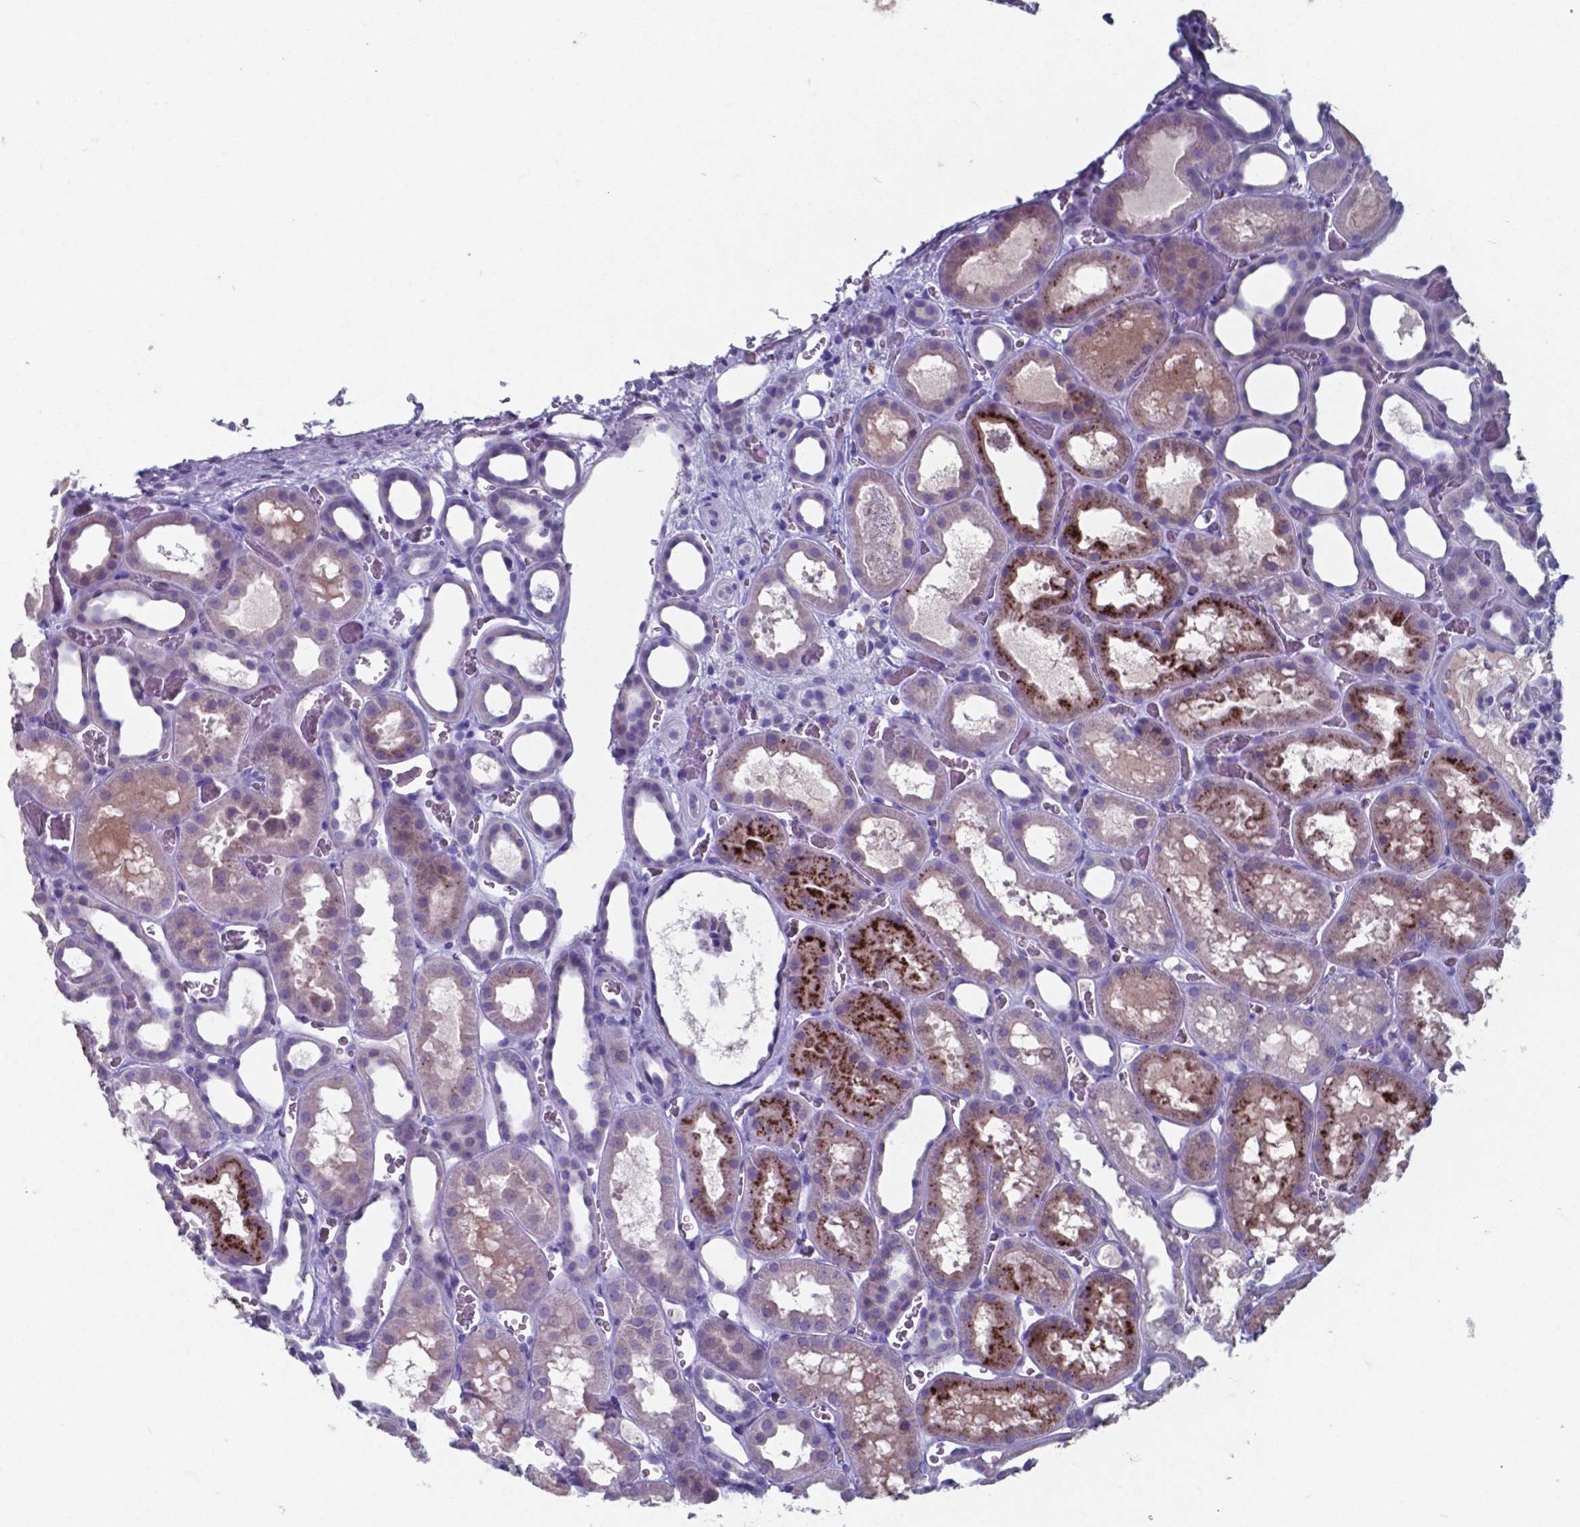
{"staining": {"intensity": "negative", "quantity": "none", "location": "none"}, "tissue": "kidney", "cell_type": "Cells in glomeruli", "image_type": "normal", "snomed": [{"axis": "morphology", "description": "Normal tissue, NOS"}, {"axis": "topography", "description": "Kidney"}], "caption": "This photomicrograph is of unremarkable kidney stained with IHC to label a protein in brown with the nuclei are counter-stained blue. There is no positivity in cells in glomeruli. (DAB immunohistochemistry visualized using brightfield microscopy, high magnification).", "gene": "TTR", "patient": {"sex": "female", "age": 41}}